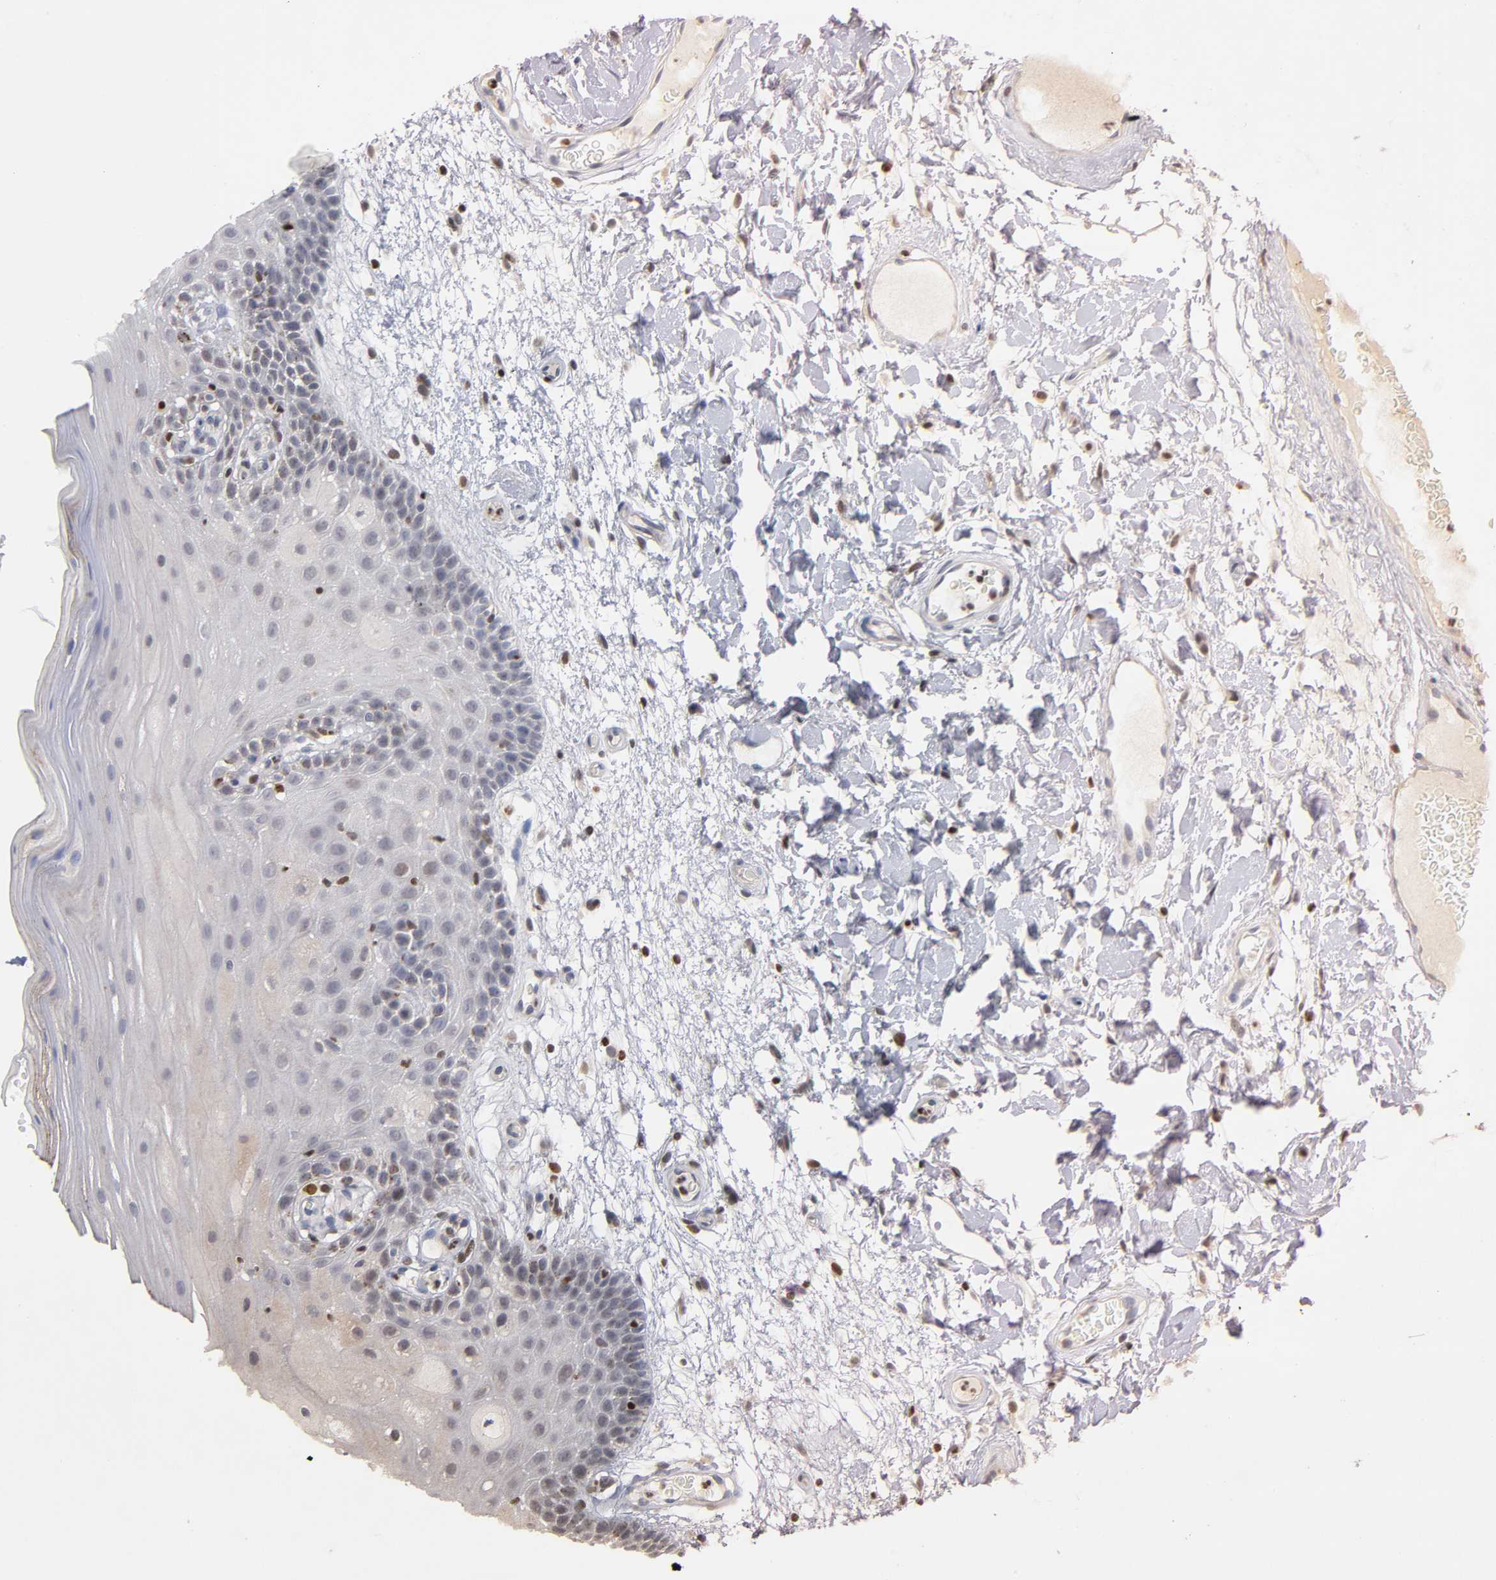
{"staining": {"intensity": "weak", "quantity": "<25%", "location": "nuclear"}, "tissue": "oral mucosa", "cell_type": "Squamous epithelial cells", "image_type": "normal", "snomed": [{"axis": "morphology", "description": "Normal tissue, NOS"}, {"axis": "morphology", "description": "Squamous cell carcinoma, NOS"}, {"axis": "topography", "description": "Skeletal muscle"}, {"axis": "topography", "description": "Oral tissue"}, {"axis": "topography", "description": "Head-Neck"}], "caption": "Unremarkable oral mucosa was stained to show a protein in brown. There is no significant staining in squamous epithelial cells. (DAB immunohistochemistry with hematoxylin counter stain).", "gene": "RUNX1", "patient": {"sex": "male", "age": 71}}